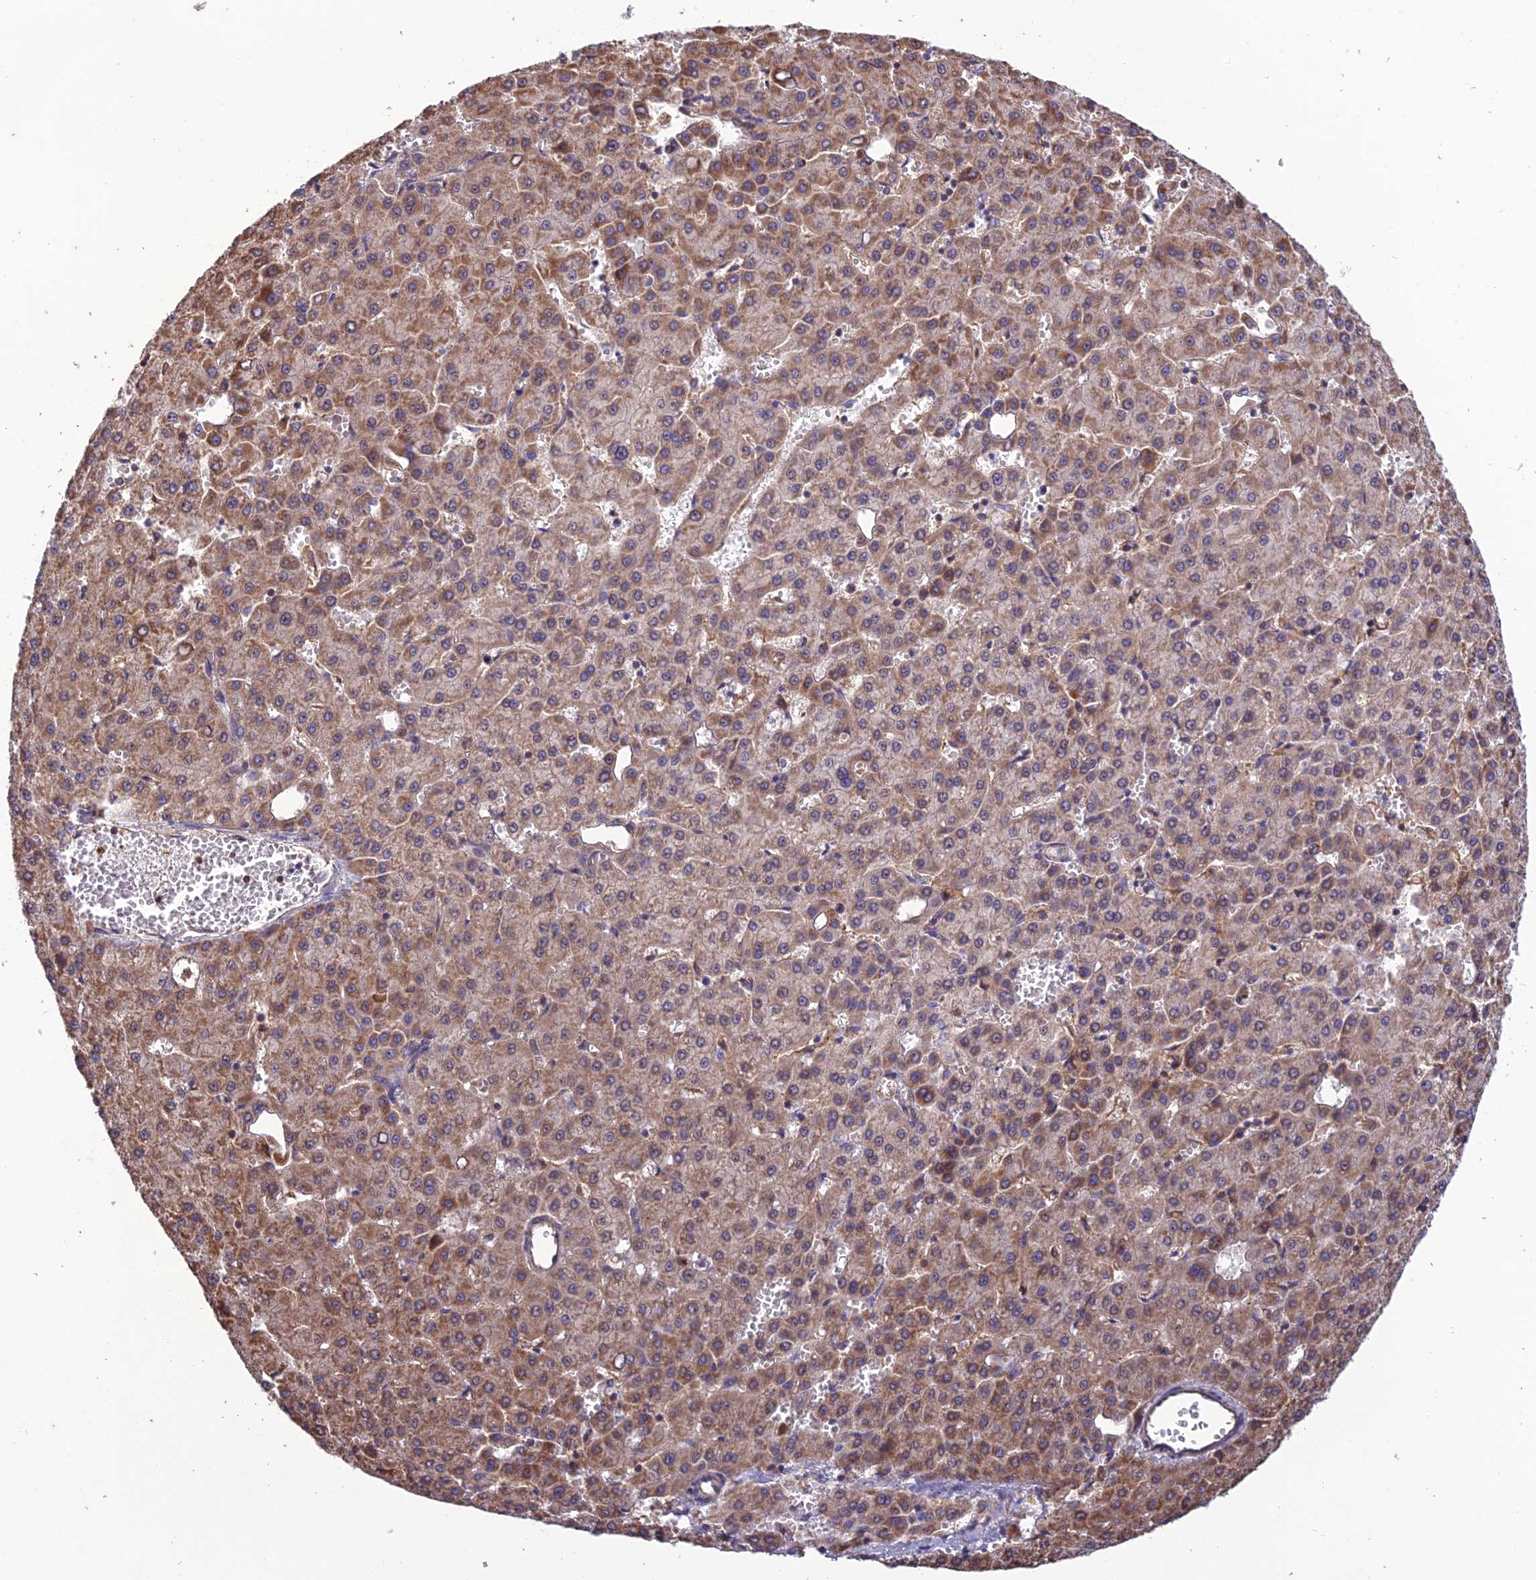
{"staining": {"intensity": "moderate", "quantity": ">75%", "location": "cytoplasmic/membranous"}, "tissue": "liver cancer", "cell_type": "Tumor cells", "image_type": "cancer", "snomed": [{"axis": "morphology", "description": "Carcinoma, Hepatocellular, NOS"}, {"axis": "topography", "description": "Liver"}], "caption": "Protein expression analysis of hepatocellular carcinoma (liver) exhibits moderate cytoplasmic/membranous staining in about >75% of tumor cells.", "gene": "MIOS", "patient": {"sex": "male", "age": 47}}